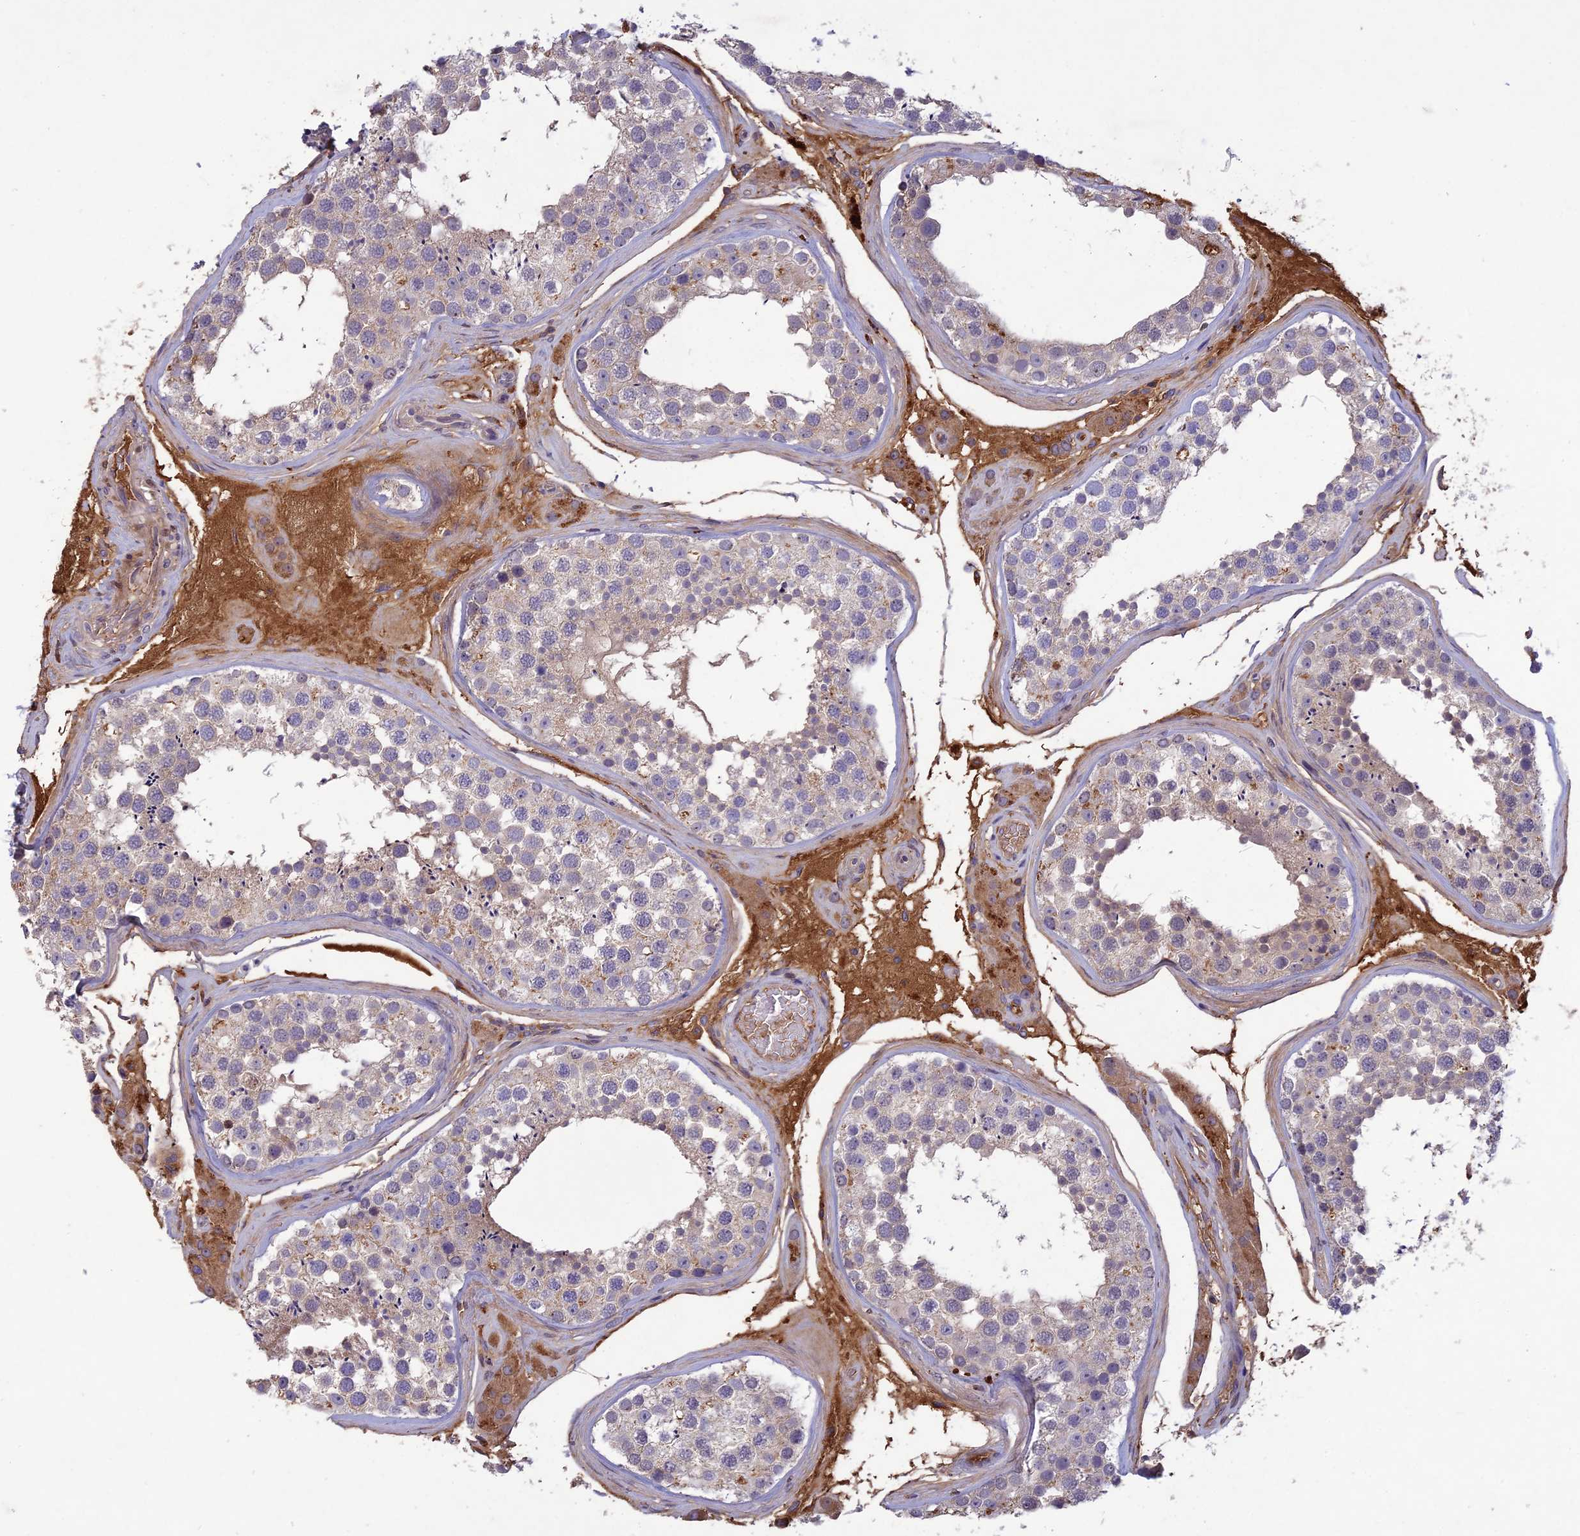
{"staining": {"intensity": "weak", "quantity": "<25%", "location": "cytoplasmic/membranous"}, "tissue": "testis", "cell_type": "Cells in seminiferous ducts", "image_type": "normal", "snomed": [{"axis": "morphology", "description": "Normal tissue, NOS"}, {"axis": "topography", "description": "Testis"}], "caption": "Cells in seminiferous ducts show no significant staining in unremarkable testis. Brightfield microscopy of immunohistochemistry (IHC) stained with DAB (brown) and hematoxylin (blue), captured at high magnification.", "gene": "ADO", "patient": {"sex": "male", "age": 46}}